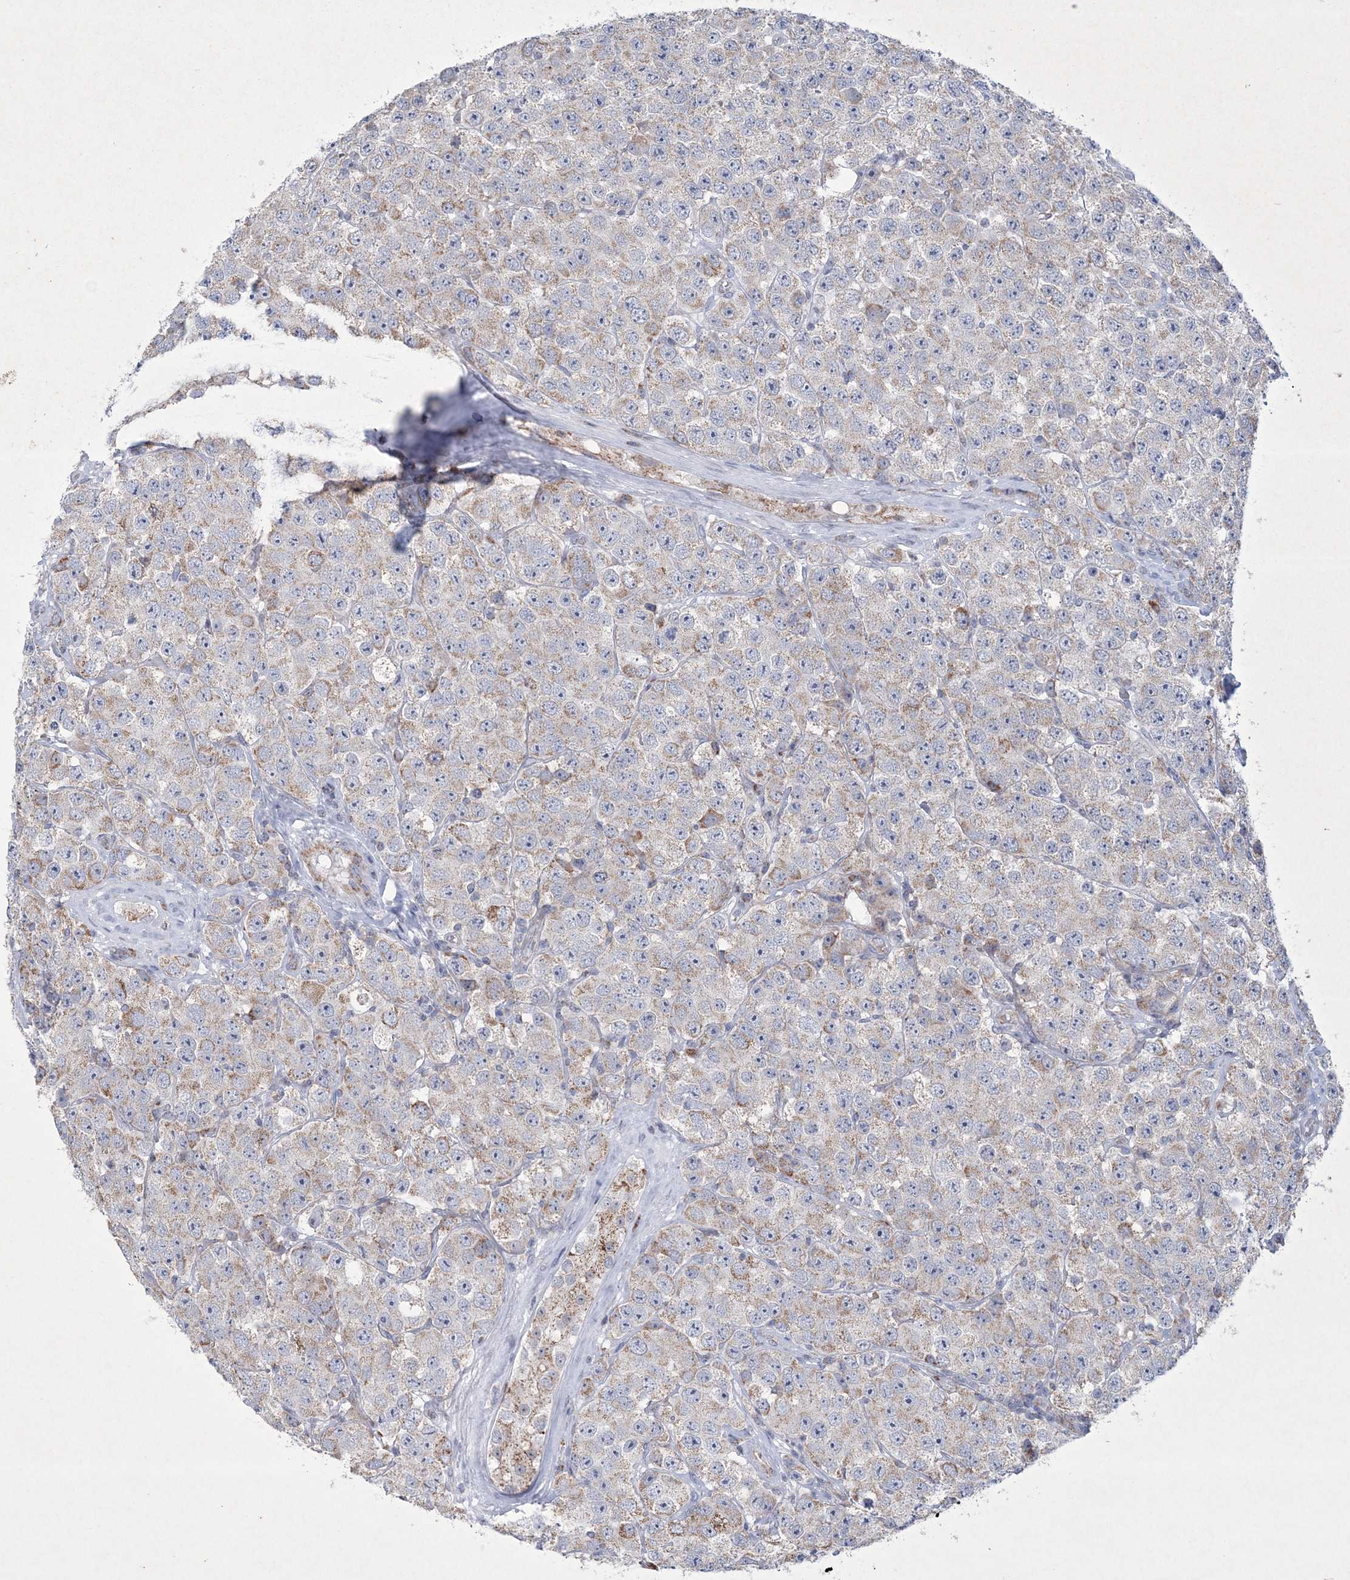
{"staining": {"intensity": "moderate", "quantity": ">75%", "location": "cytoplasmic/membranous"}, "tissue": "testis cancer", "cell_type": "Tumor cells", "image_type": "cancer", "snomed": [{"axis": "morphology", "description": "Seminoma, NOS"}, {"axis": "topography", "description": "Testis"}], "caption": "Brown immunohistochemical staining in testis cancer exhibits moderate cytoplasmic/membranous positivity in approximately >75% of tumor cells. The protein of interest is shown in brown color, while the nuclei are stained blue.", "gene": "CES4A", "patient": {"sex": "male", "age": 28}}